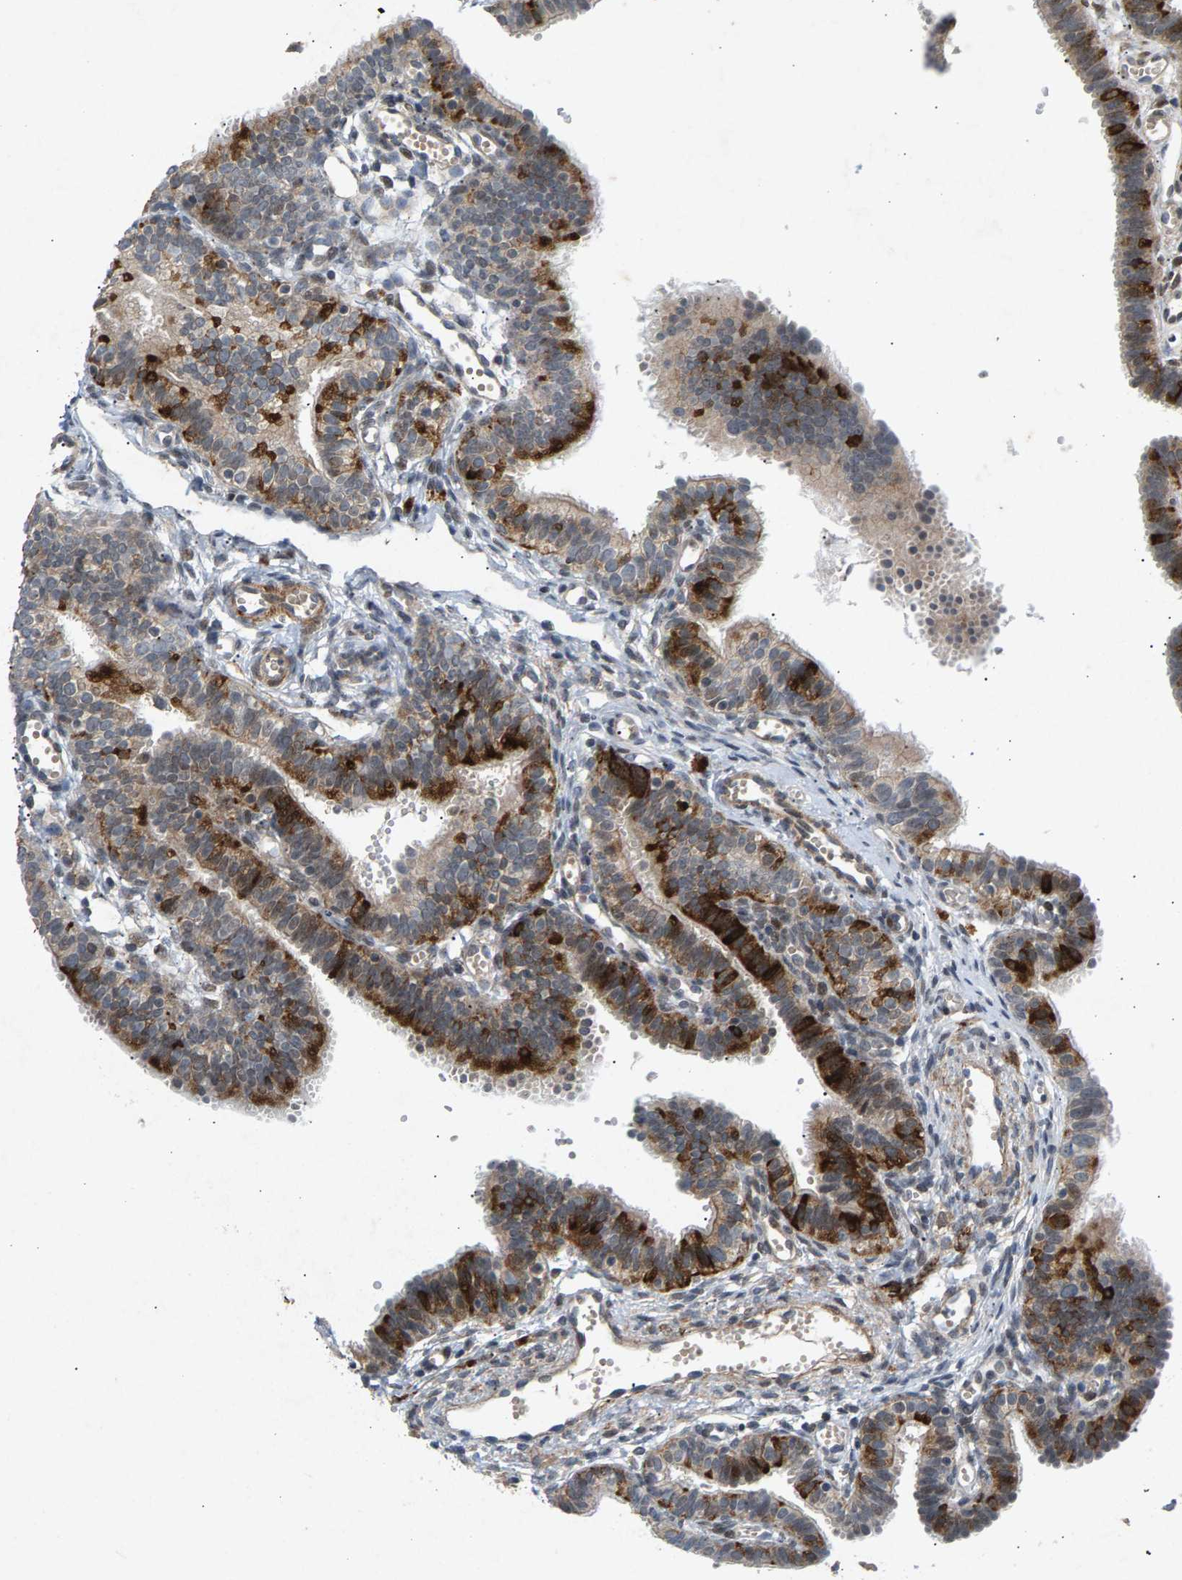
{"staining": {"intensity": "strong", "quantity": "<25%", "location": "cytoplasmic/membranous"}, "tissue": "fallopian tube", "cell_type": "Glandular cells", "image_type": "normal", "snomed": [{"axis": "morphology", "description": "Normal tissue, NOS"}, {"axis": "topography", "description": "Fallopian tube"}, {"axis": "topography", "description": "Placenta"}], "caption": "Glandular cells exhibit medium levels of strong cytoplasmic/membranous expression in approximately <25% of cells in unremarkable human fallopian tube. (DAB (3,3'-diaminobenzidine) IHC, brown staining for protein, blue staining for nuclei).", "gene": "ZPR1", "patient": {"sex": "female", "age": 34}}